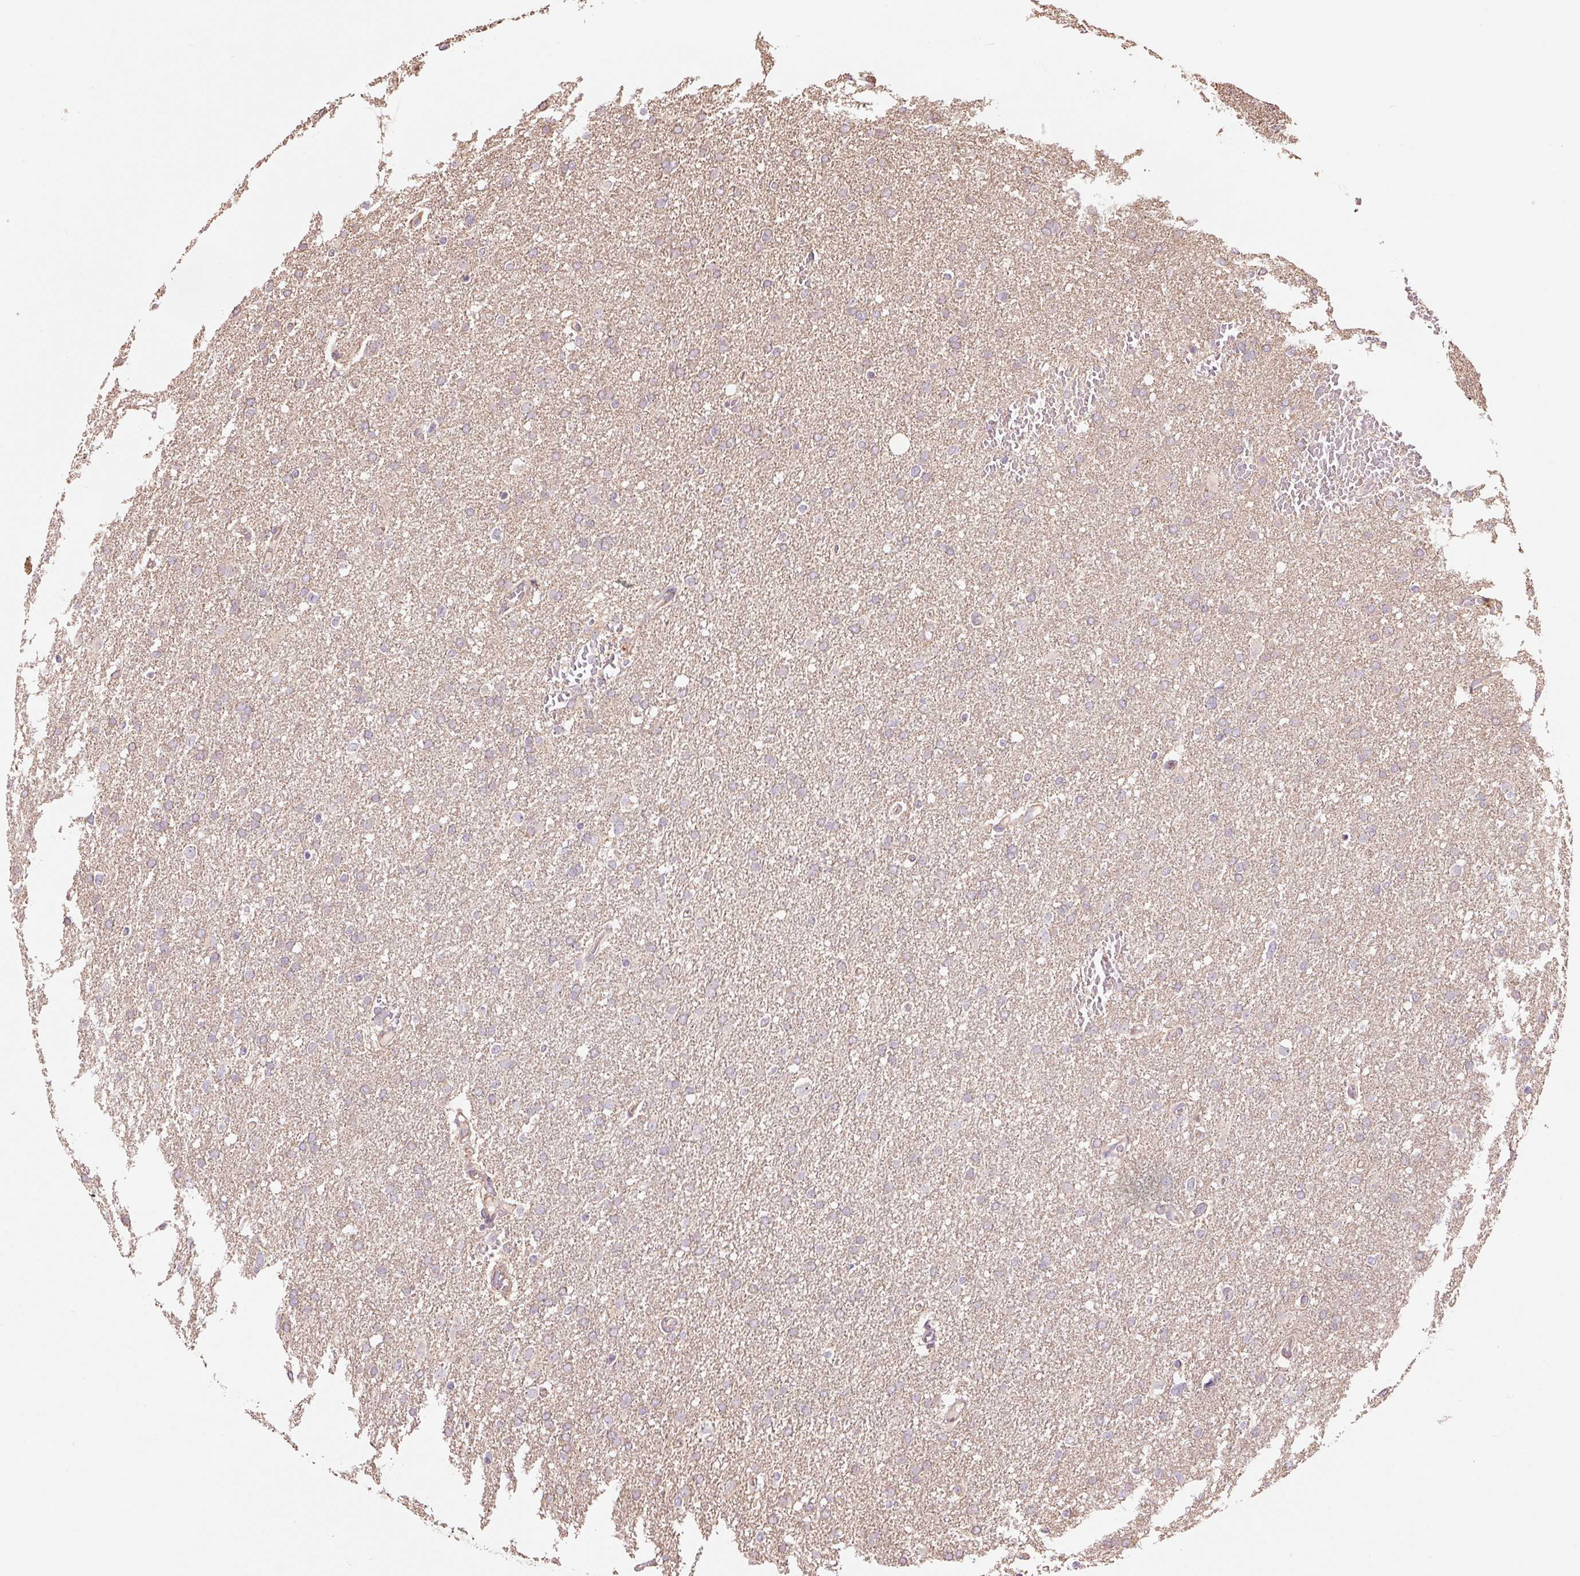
{"staining": {"intensity": "negative", "quantity": "none", "location": "none"}, "tissue": "glioma", "cell_type": "Tumor cells", "image_type": "cancer", "snomed": [{"axis": "morphology", "description": "Glioma, malignant, High grade"}, {"axis": "topography", "description": "Cerebral cortex"}], "caption": "High magnification brightfield microscopy of malignant high-grade glioma stained with DAB (brown) and counterstained with hematoxylin (blue): tumor cells show no significant positivity.", "gene": "ETF1", "patient": {"sex": "female", "age": 36}}